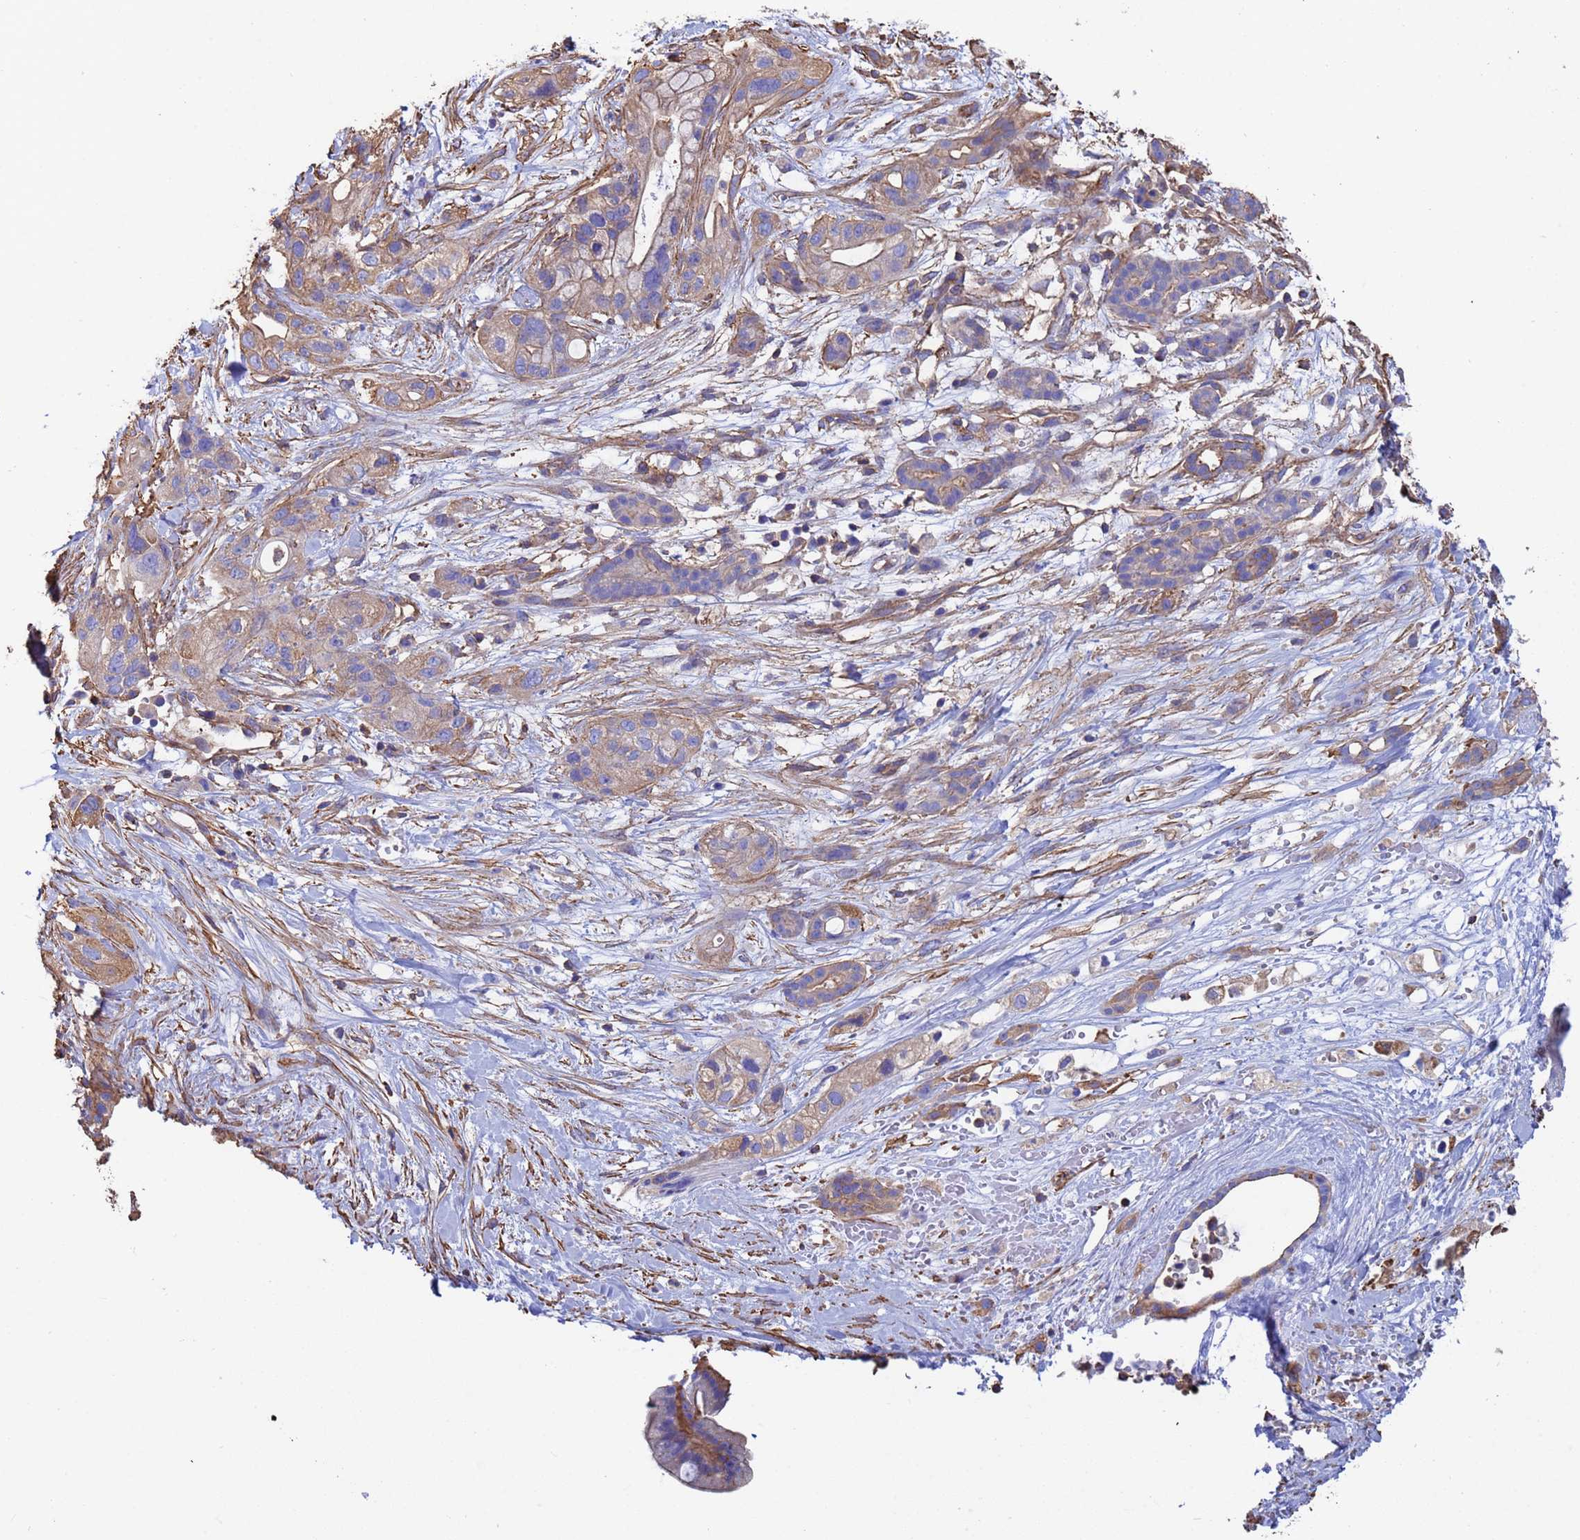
{"staining": {"intensity": "weak", "quantity": "25%-75%", "location": "cytoplasmic/membranous"}, "tissue": "pancreatic cancer", "cell_type": "Tumor cells", "image_type": "cancer", "snomed": [{"axis": "morphology", "description": "Adenocarcinoma, NOS"}, {"axis": "topography", "description": "Pancreas"}], "caption": "A low amount of weak cytoplasmic/membranous positivity is appreciated in about 25%-75% of tumor cells in pancreatic cancer (adenocarcinoma) tissue.", "gene": "MYL12A", "patient": {"sex": "male", "age": 44}}